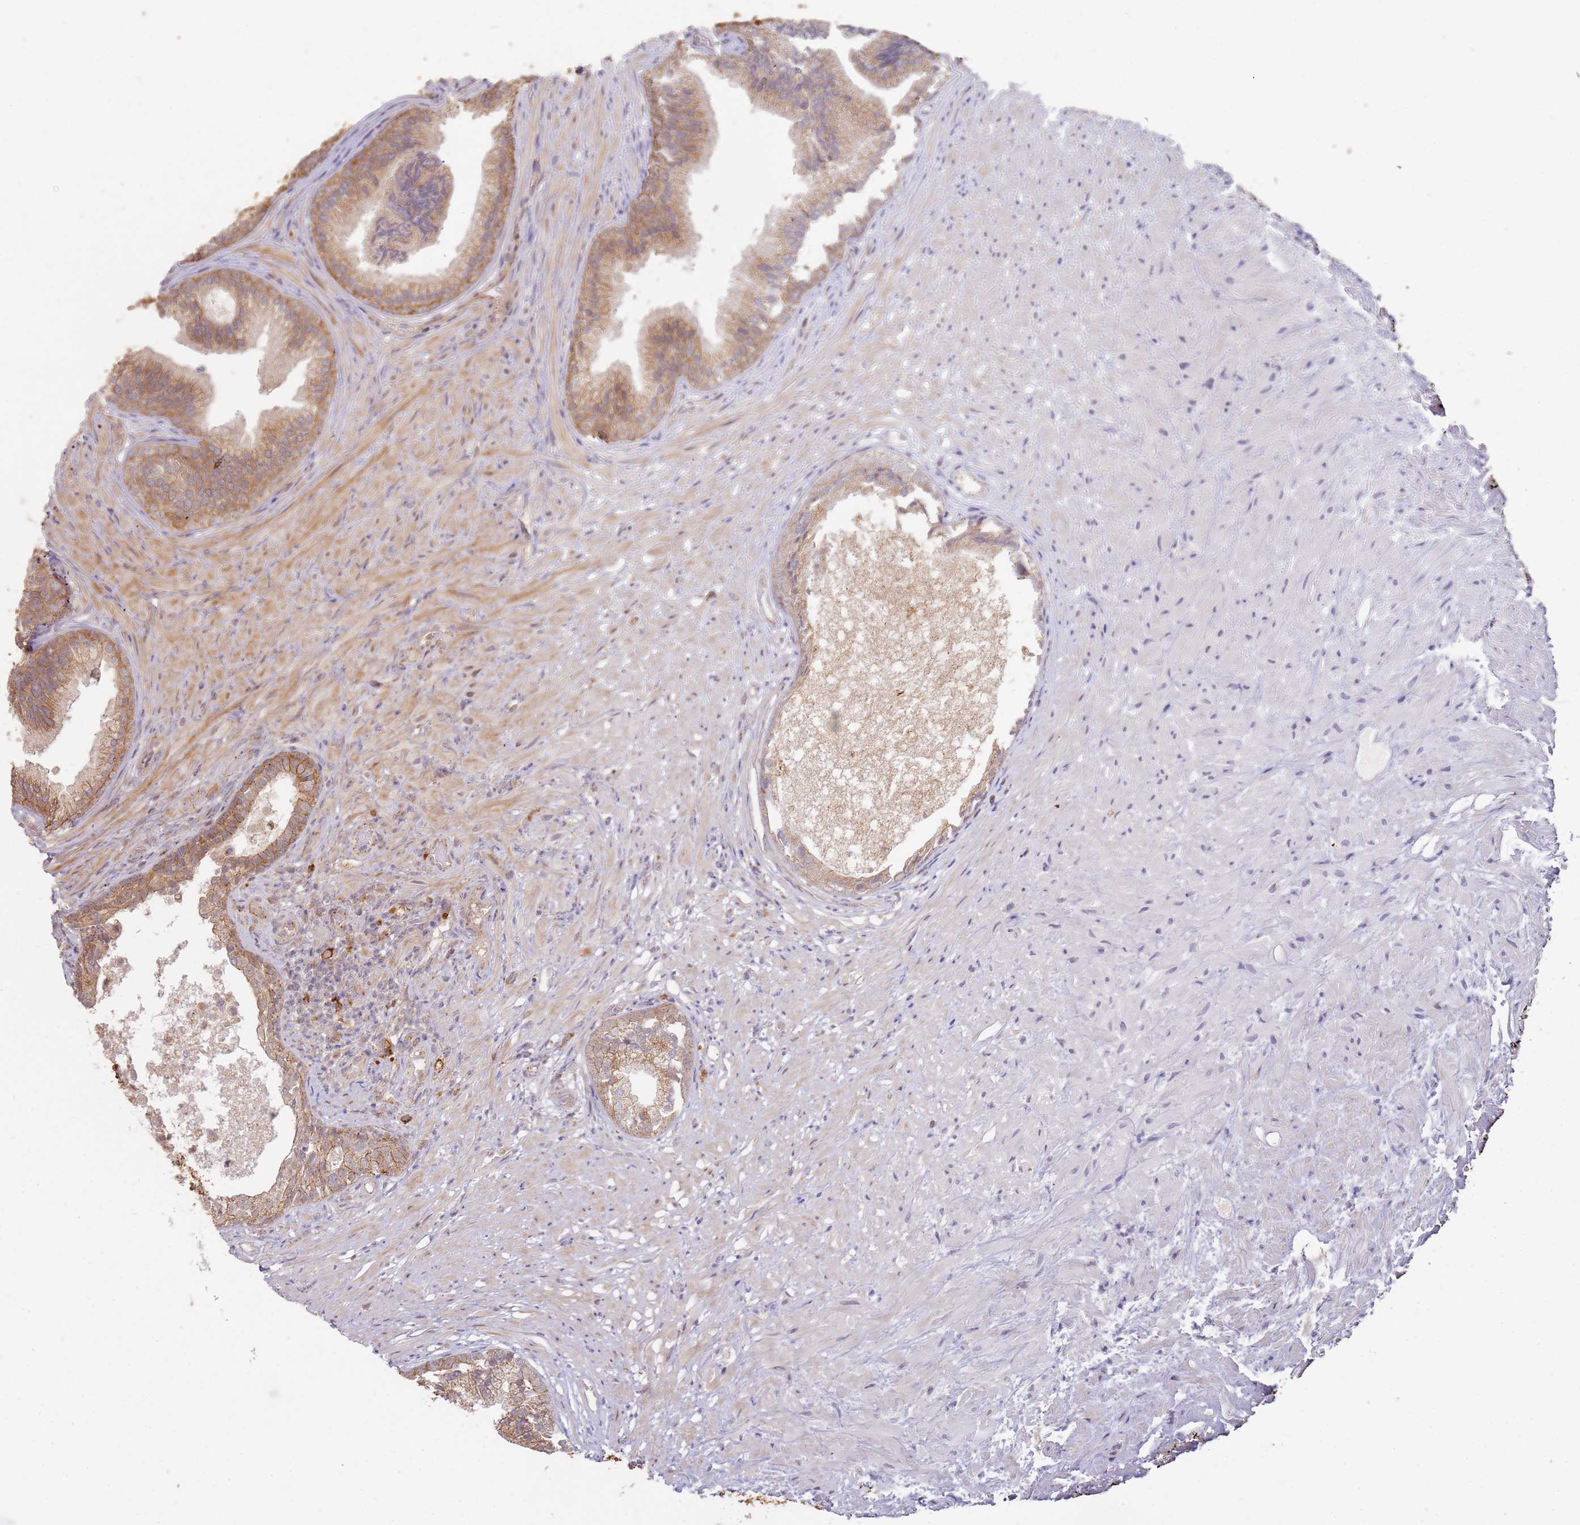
{"staining": {"intensity": "moderate", "quantity": ">75%", "location": "cytoplasmic/membranous"}, "tissue": "prostate", "cell_type": "Glandular cells", "image_type": "normal", "snomed": [{"axis": "morphology", "description": "Normal tissue, NOS"}, {"axis": "topography", "description": "Prostate"}], "caption": "Unremarkable prostate displays moderate cytoplasmic/membranous staining in about >75% of glandular cells The protein of interest is shown in brown color, while the nuclei are stained blue..", "gene": "MPEG1", "patient": {"sex": "male", "age": 76}}